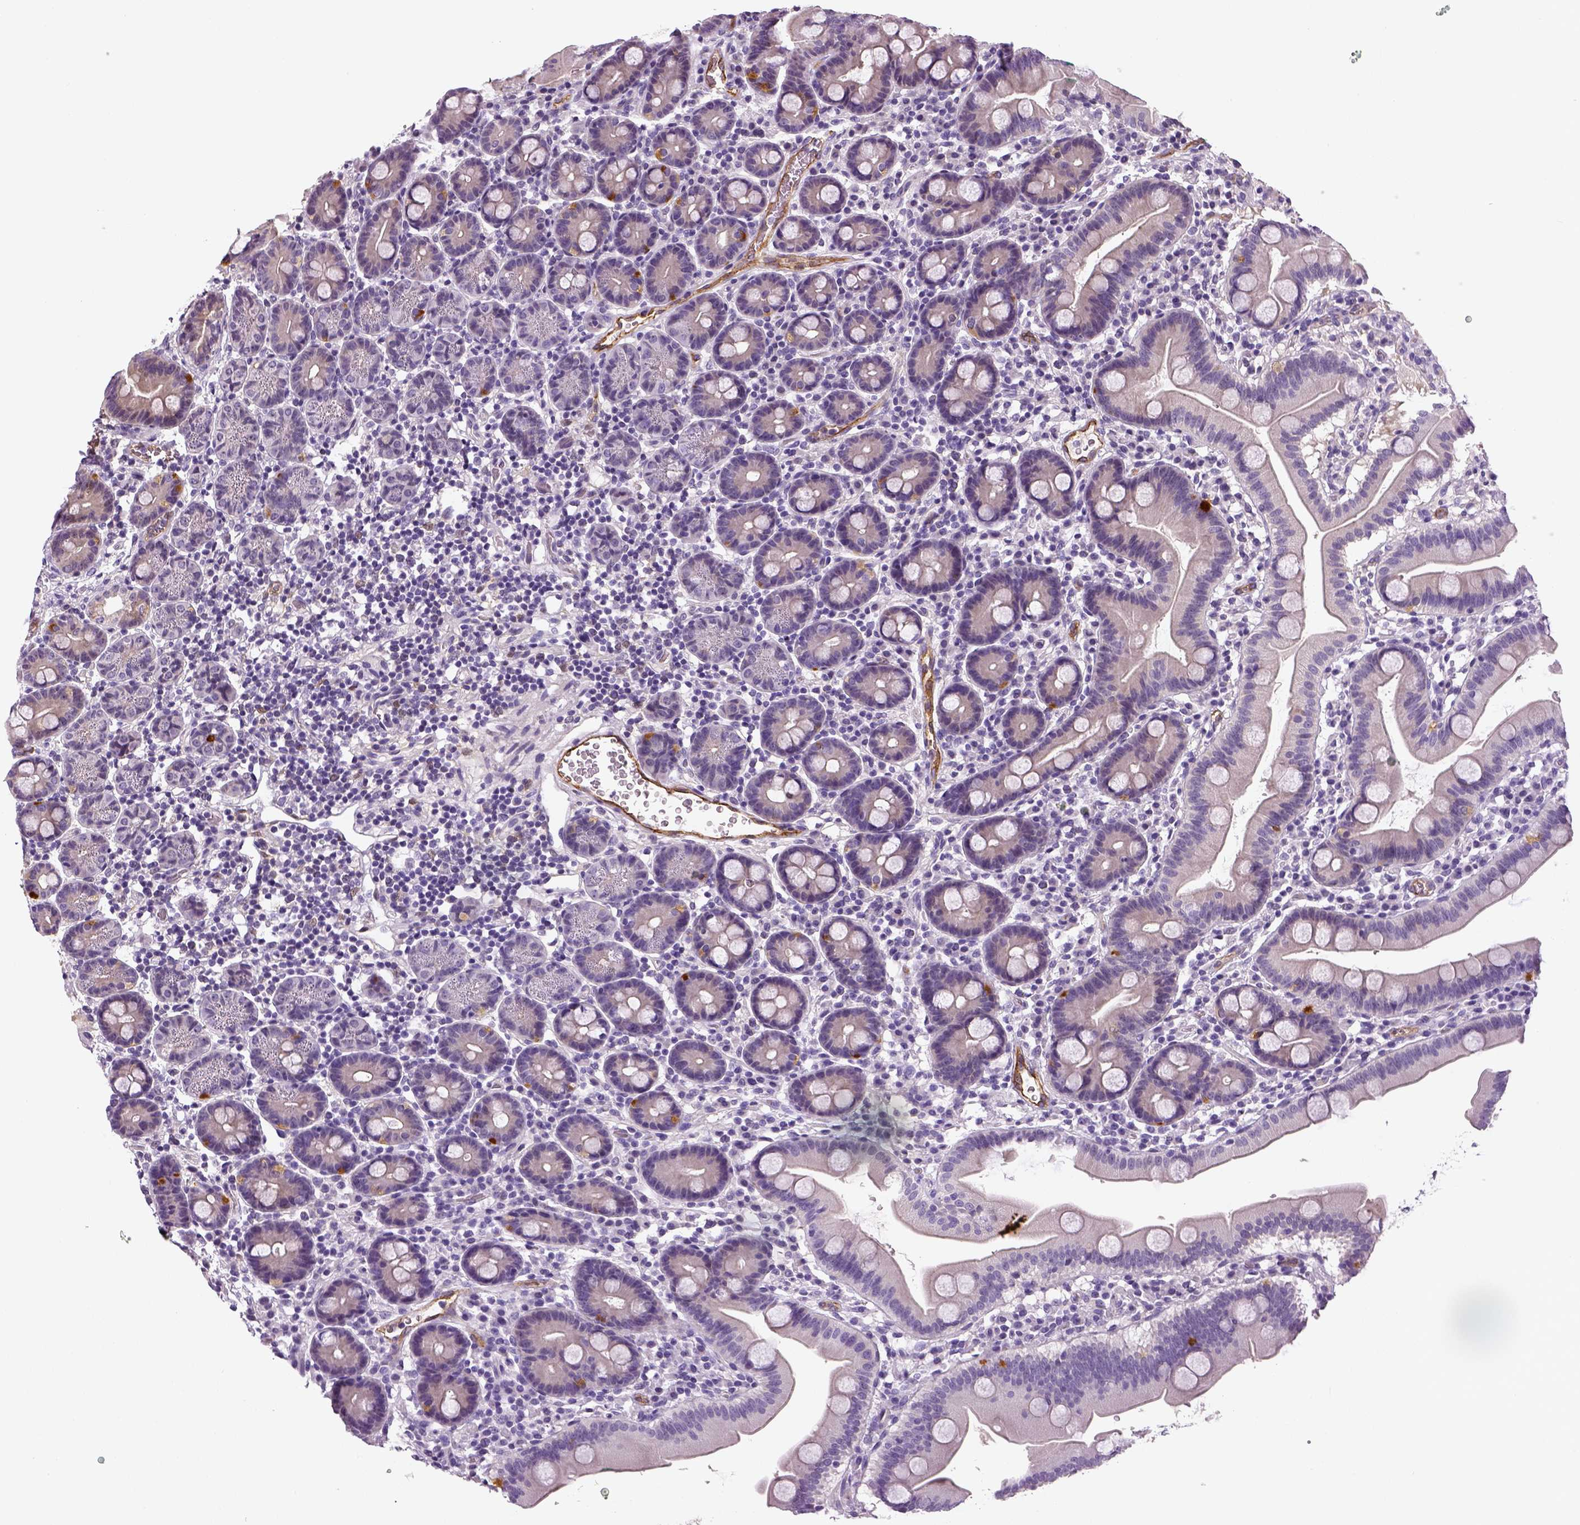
{"staining": {"intensity": "moderate", "quantity": "<25%", "location": "cytoplasmic/membranous"}, "tissue": "duodenum", "cell_type": "Glandular cells", "image_type": "normal", "snomed": [{"axis": "morphology", "description": "Normal tissue, NOS"}, {"axis": "topography", "description": "Pancreas"}, {"axis": "topography", "description": "Duodenum"}], "caption": "Immunohistochemistry (IHC) photomicrograph of normal duodenum: duodenum stained using immunohistochemistry shows low levels of moderate protein expression localized specifically in the cytoplasmic/membranous of glandular cells, appearing as a cytoplasmic/membranous brown color.", "gene": "ENSG00000250349", "patient": {"sex": "male", "age": 59}}